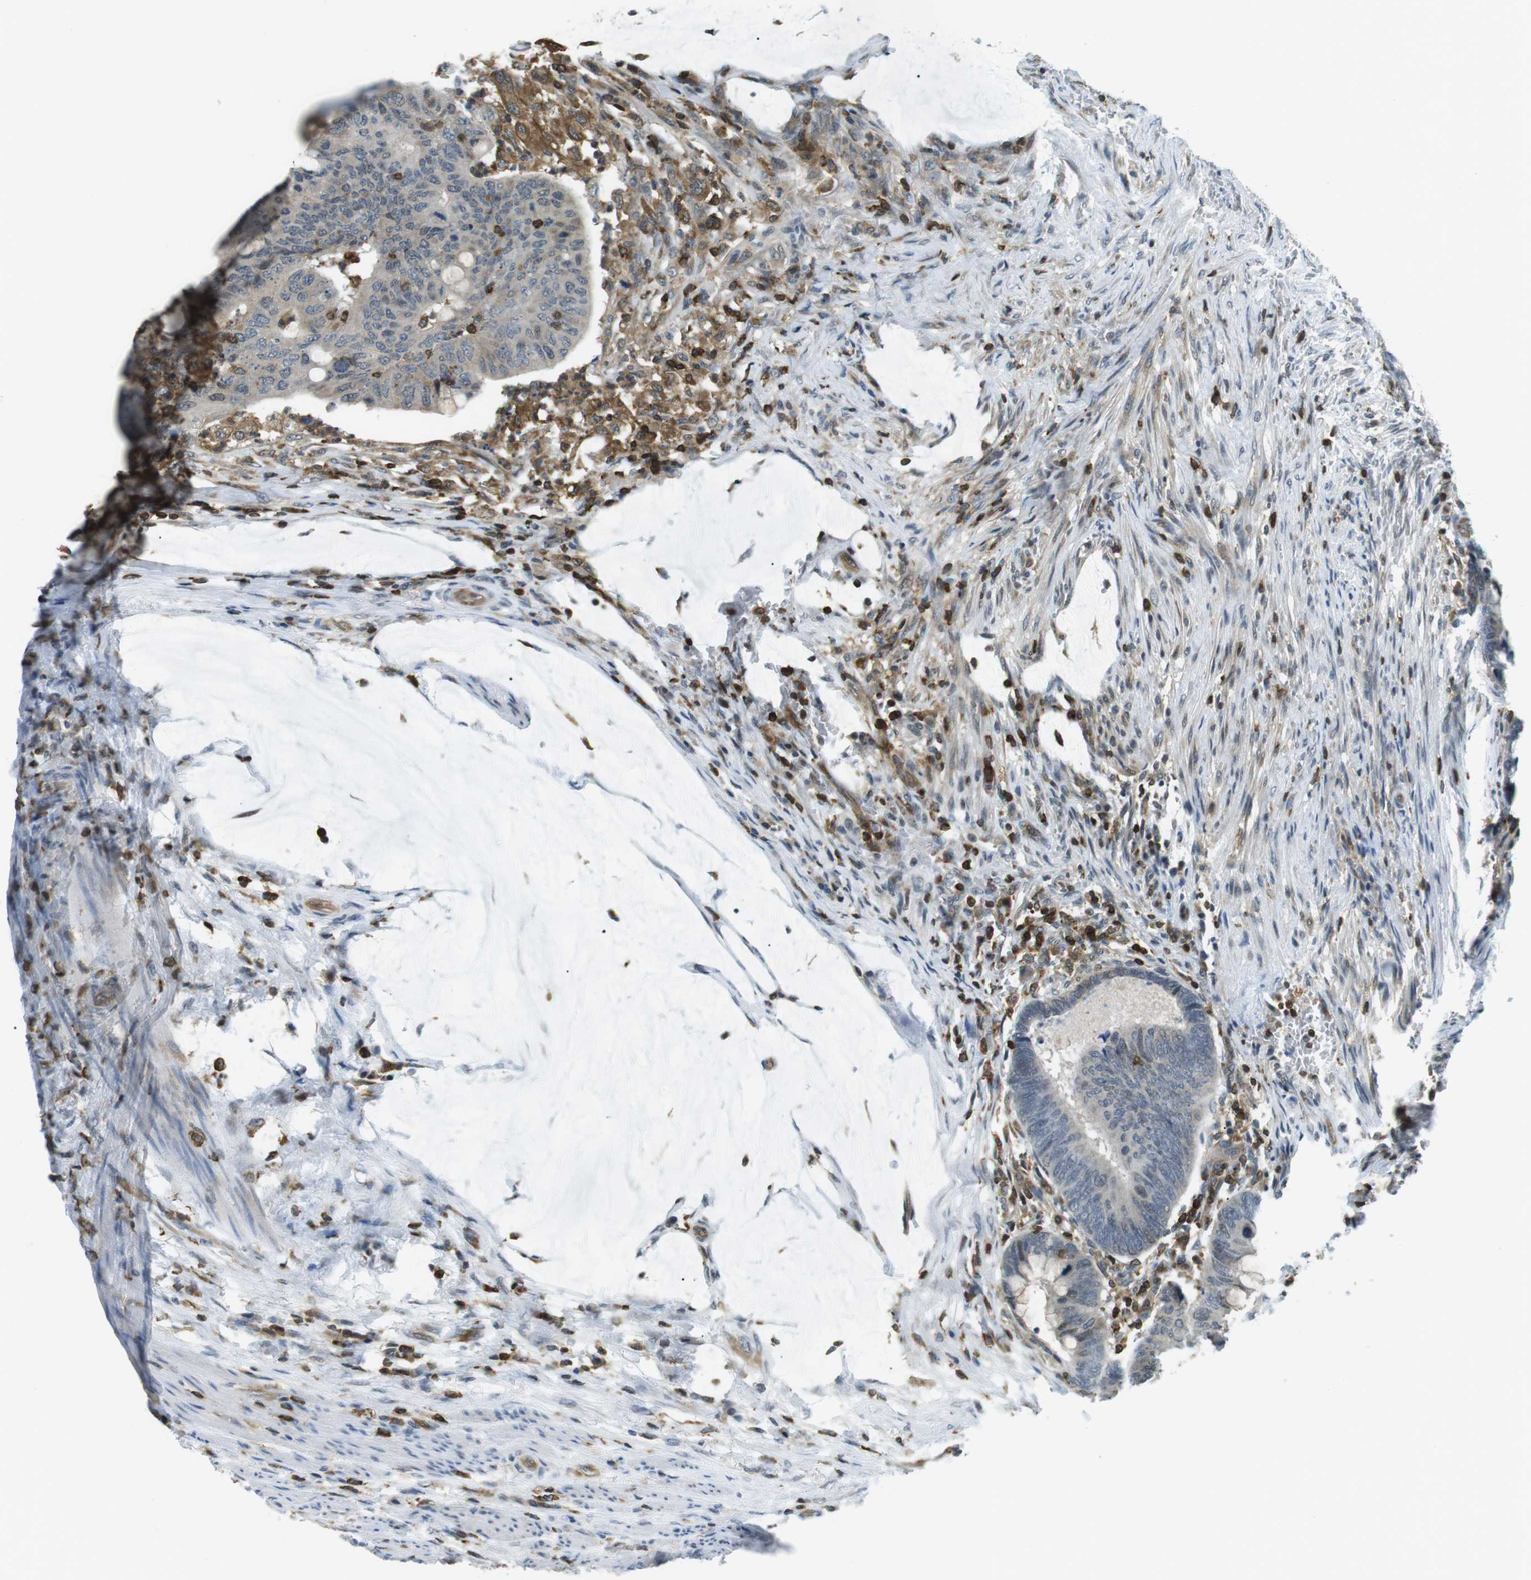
{"staining": {"intensity": "negative", "quantity": "none", "location": "none"}, "tissue": "colorectal cancer", "cell_type": "Tumor cells", "image_type": "cancer", "snomed": [{"axis": "morphology", "description": "Normal tissue, NOS"}, {"axis": "morphology", "description": "Adenocarcinoma, NOS"}, {"axis": "topography", "description": "Rectum"}, {"axis": "topography", "description": "Peripheral nerve tissue"}], "caption": "DAB (3,3'-diaminobenzidine) immunohistochemical staining of adenocarcinoma (colorectal) displays no significant positivity in tumor cells.", "gene": "STK10", "patient": {"sex": "male", "age": 92}}